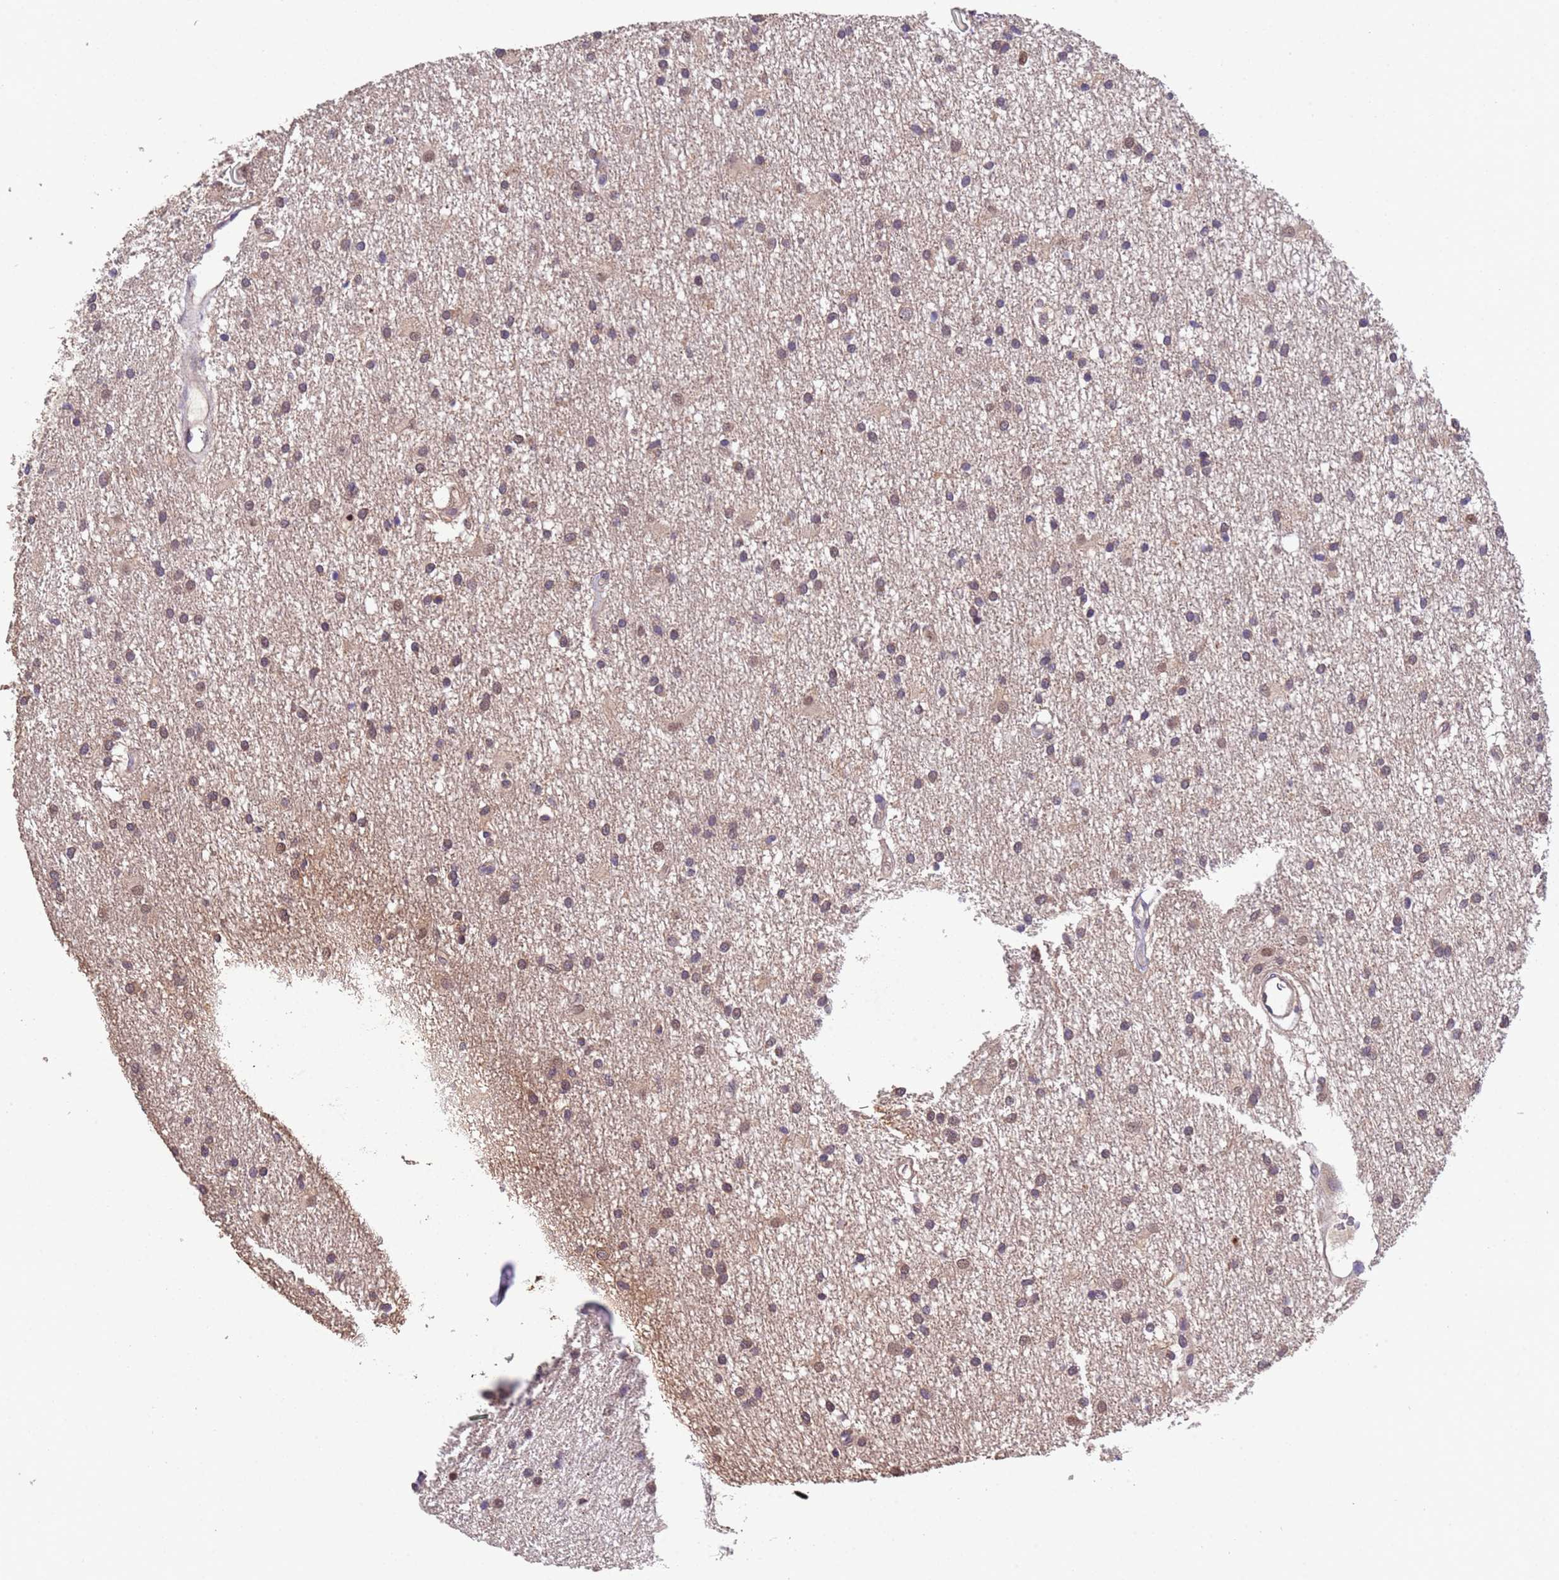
{"staining": {"intensity": "weak", "quantity": "25%-75%", "location": "cytoplasmic/membranous"}, "tissue": "glioma", "cell_type": "Tumor cells", "image_type": "cancer", "snomed": [{"axis": "morphology", "description": "Glioma, malignant, High grade"}, {"axis": "topography", "description": "Brain"}], "caption": "Protein staining of glioma tissue shows weak cytoplasmic/membranous expression in approximately 25%-75% of tumor cells. (DAB IHC, brown staining for protein, blue staining for nuclei).", "gene": "PARP16", "patient": {"sex": "male", "age": 77}}